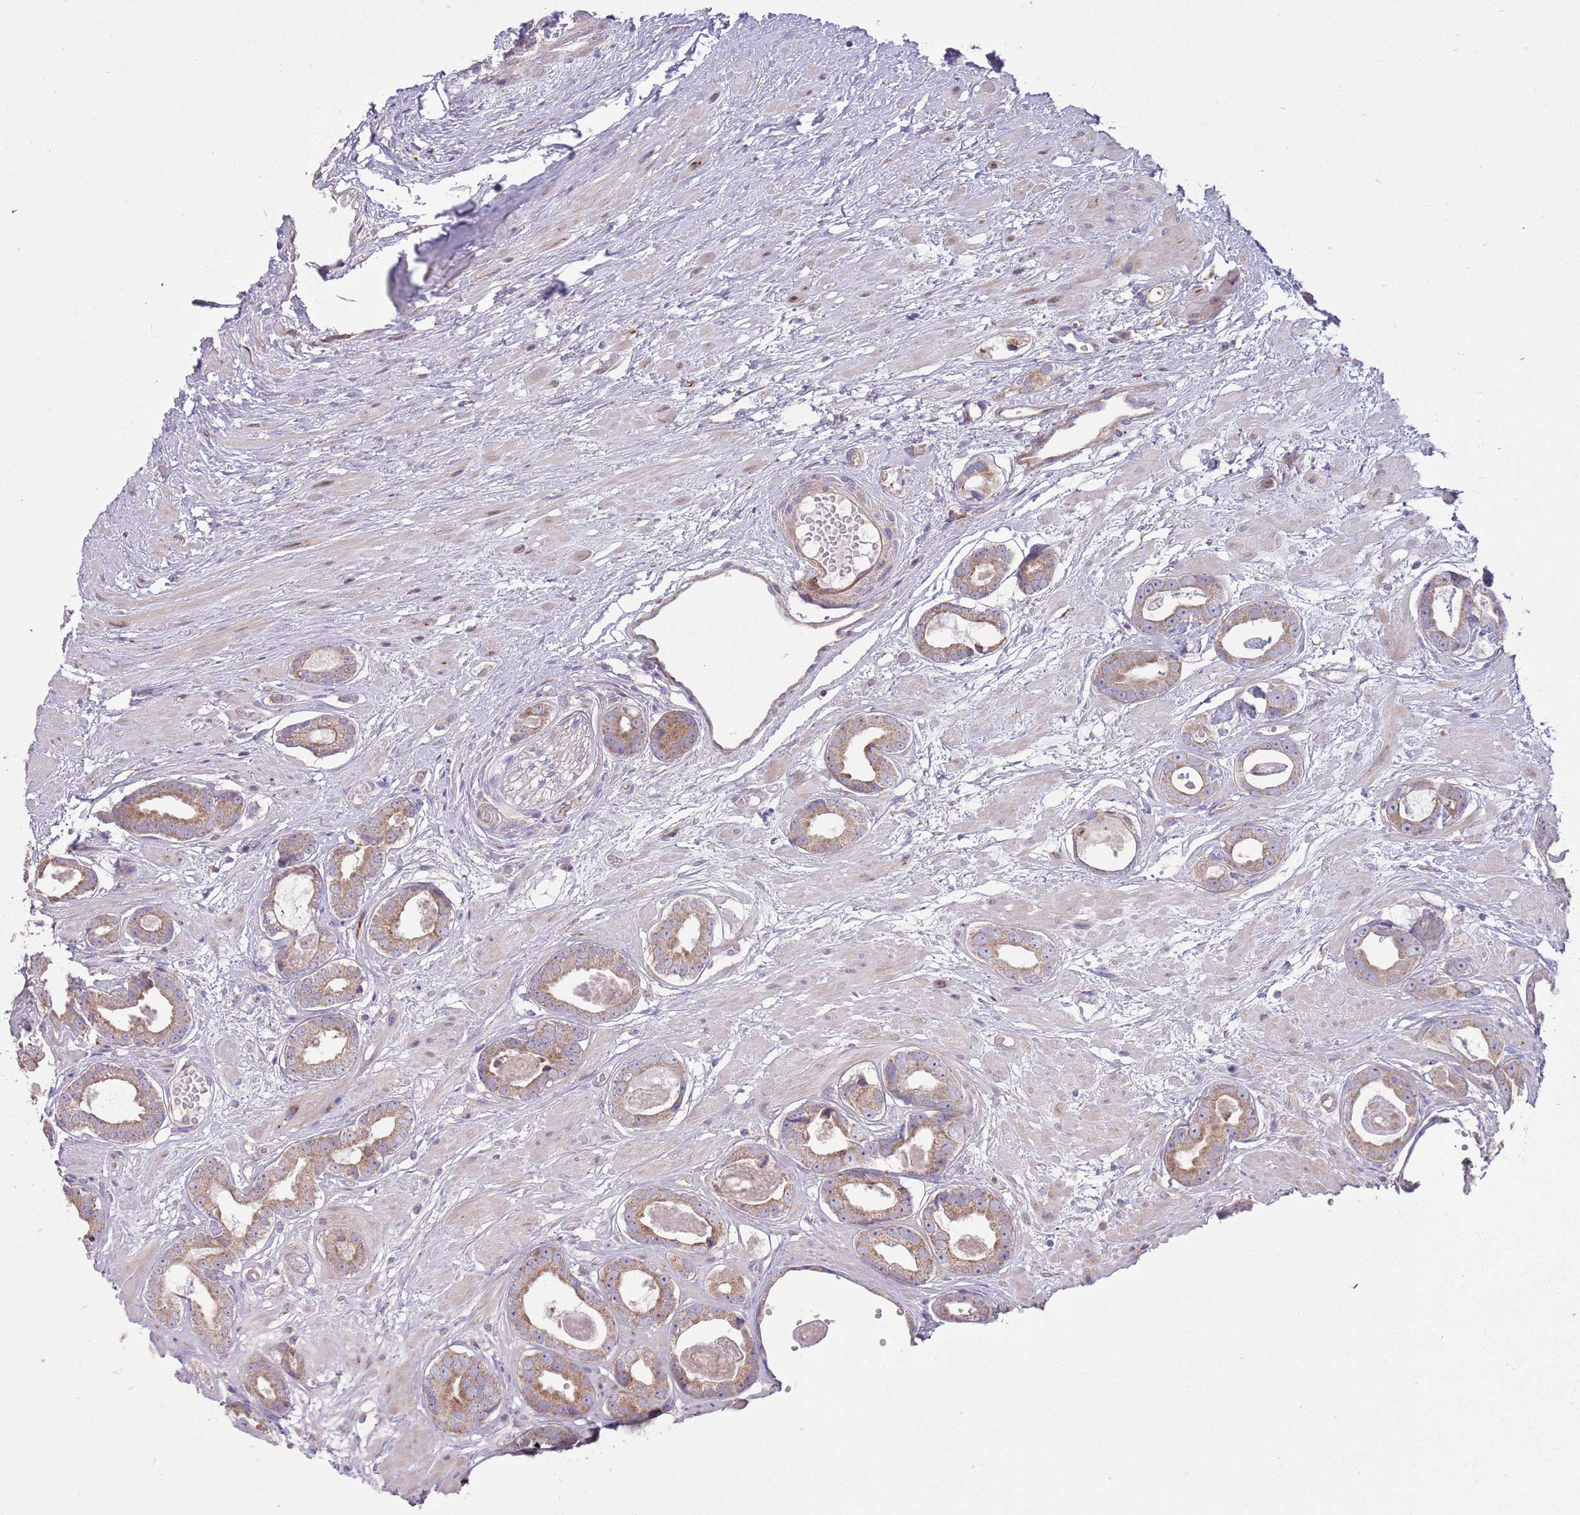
{"staining": {"intensity": "moderate", "quantity": ">75%", "location": "cytoplasmic/membranous"}, "tissue": "prostate cancer", "cell_type": "Tumor cells", "image_type": "cancer", "snomed": [{"axis": "morphology", "description": "Adenocarcinoma, Low grade"}, {"axis": "topography", "description": "Prostate"}], "caption": "This is a histology image of immunohistochemistry staining of prostate cancer (low-grade adenocarcinoma), which shows moderate expression in the cytoplasmic/membranous of tumor cells.", "gene": "TOMM5", "patient": {"sex": "male", "age": 64}}